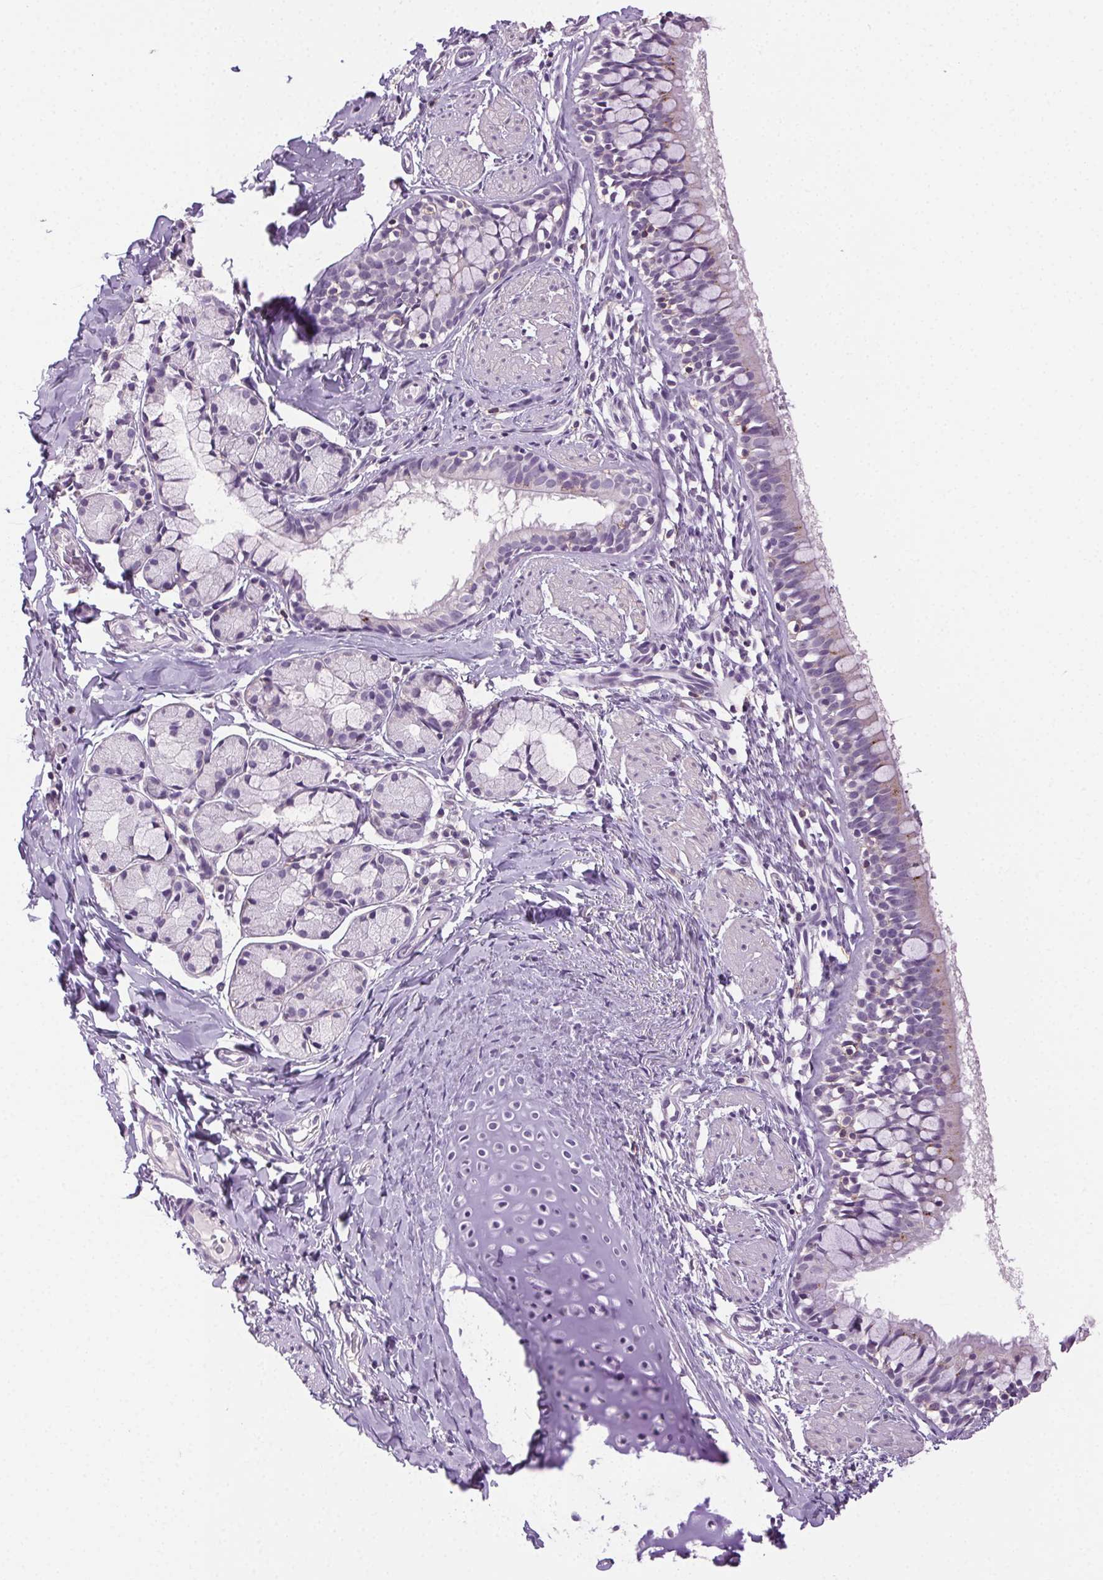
{"staining": {"intensity": "negative", "quantity": "none", "location": "none"}, "tissue": "bronchus", "cell_type": "Respiratory epithelial cells", "image_type": "normal", "snomed": [{"axis": "morphology", "description": "Normal tissue, NOS"}, {"axis": "topography", "description": "Bronchus"}], "caption": "A histopathology image of bronchus stained for a protein shows no brown staining in respiratory epithelial cells. Brightfield microscopy of immunohistochemistry stained with DAB (brown) and hematoxylin (blue), captured at high magnification.", "gene": "AKAP5", "patient": {"sex": "male", "age": 1}}